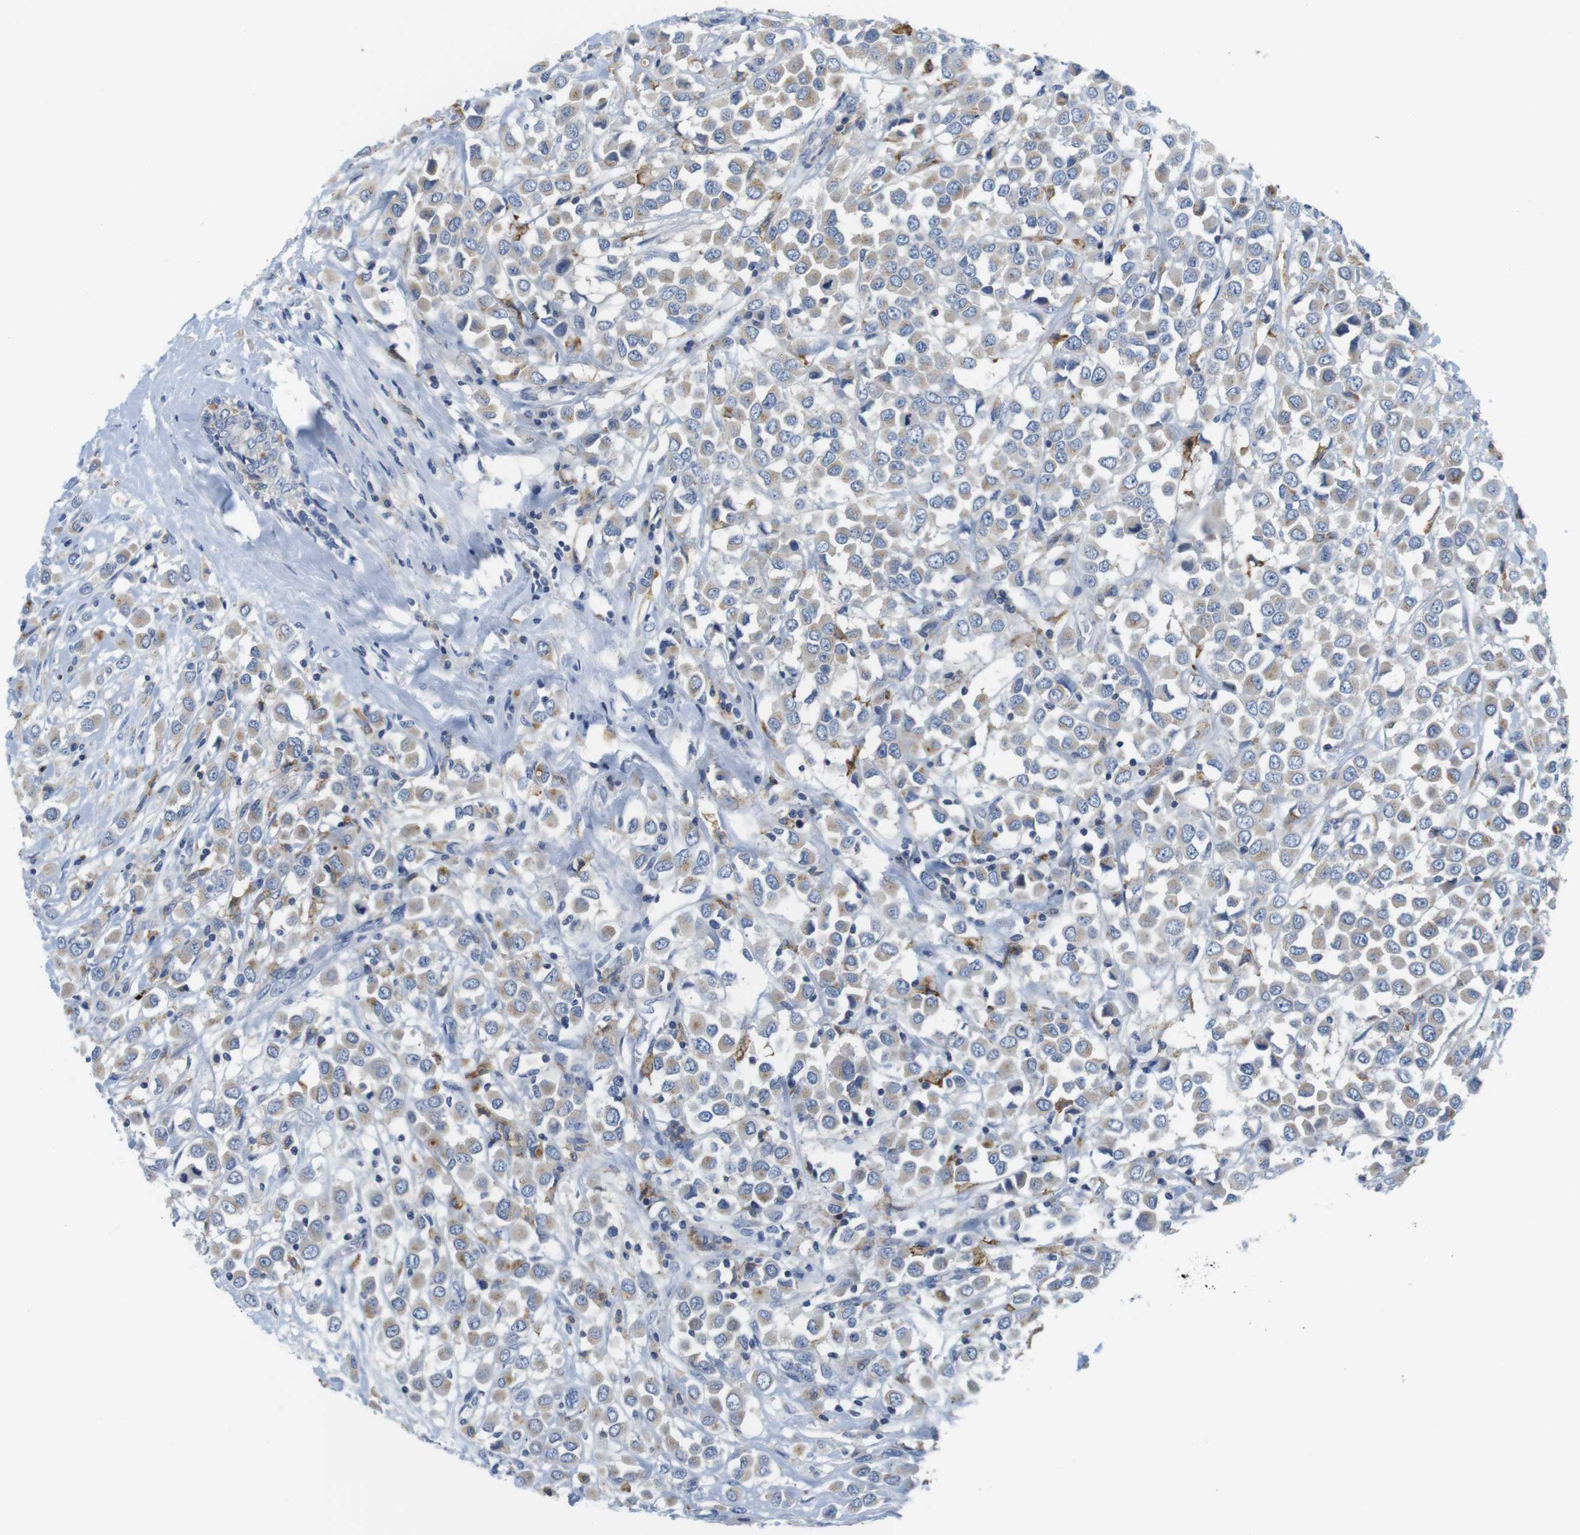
{"staining": {"intensity": "weak", "quantity": ">75%", "location": "cytoplasmic/membranous"}, "tissue": "breast cancer", "cell_type": "Tumor cells", "image_type": "cancer", "snomed": [{"axis": "morphology", "description": "Duct carcinoma"}, {"axis": "topography", "description": "Breast"}], "caption": "The image shows a brown stain indicating the presence of a protein in the cytoplasmic/membranous of tumor cells in breast cancer. (Stains: DAB in brown, nuclei in blue, Microscopy: brightfield microscopy at high magnification).", "gene": "CNGA2", "patient": {"sex": "female", "age": 61}}